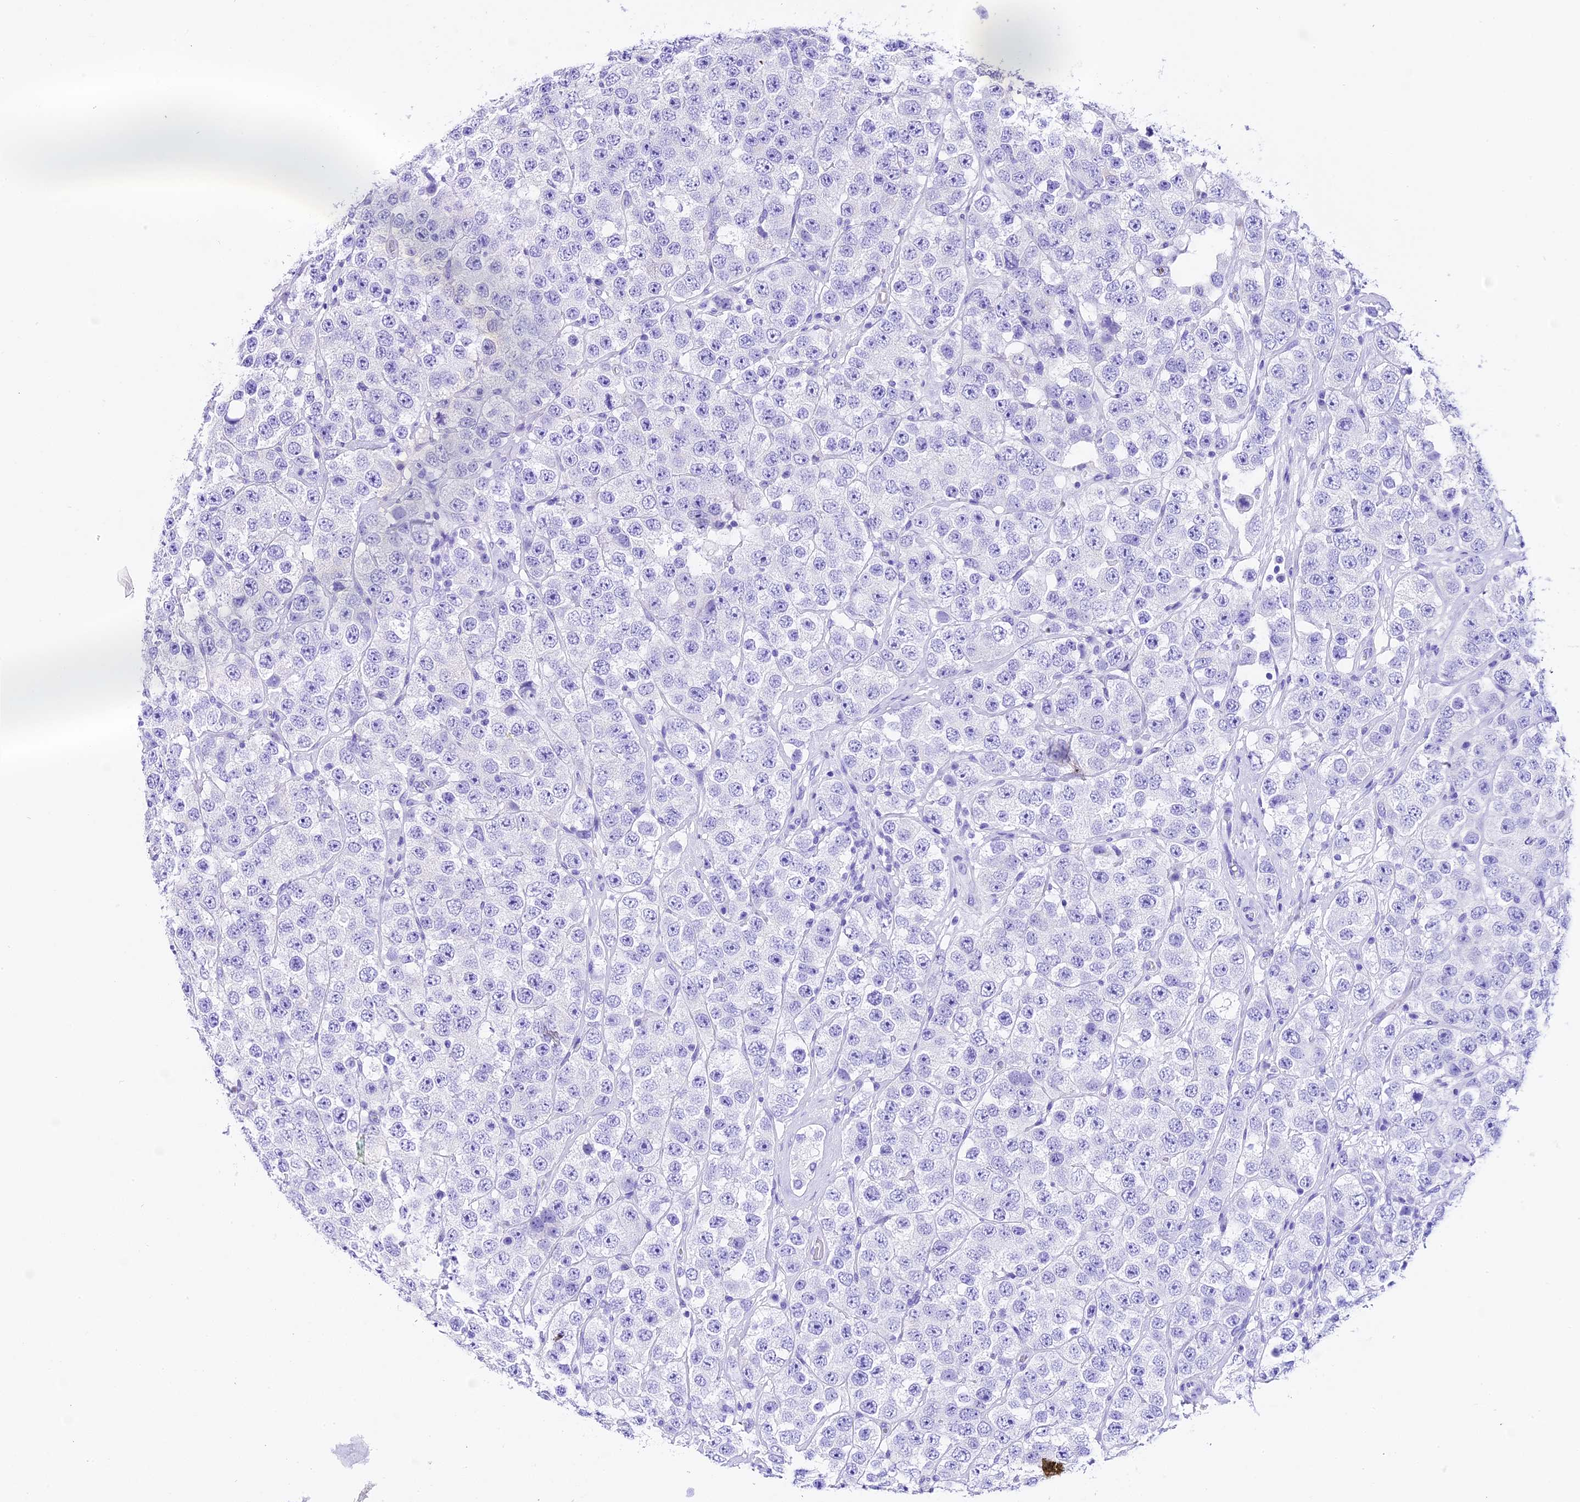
{"staining": {"intensity": "negative", "quantity": "none", "location": "none"}, "tissue": "testis cancer", "cell_type": "Tumor cells", "image_type": "cancer", "snomed": [{"axis": "morphology", "description": "Seminoma, NOS"}, {"axis": "topography", "description": "Testis"}], "caption": "Tumor cells show no significant staining in testis cancer.", "gene": "PEMT", "patient": {"sex": "male", "age": 28}}